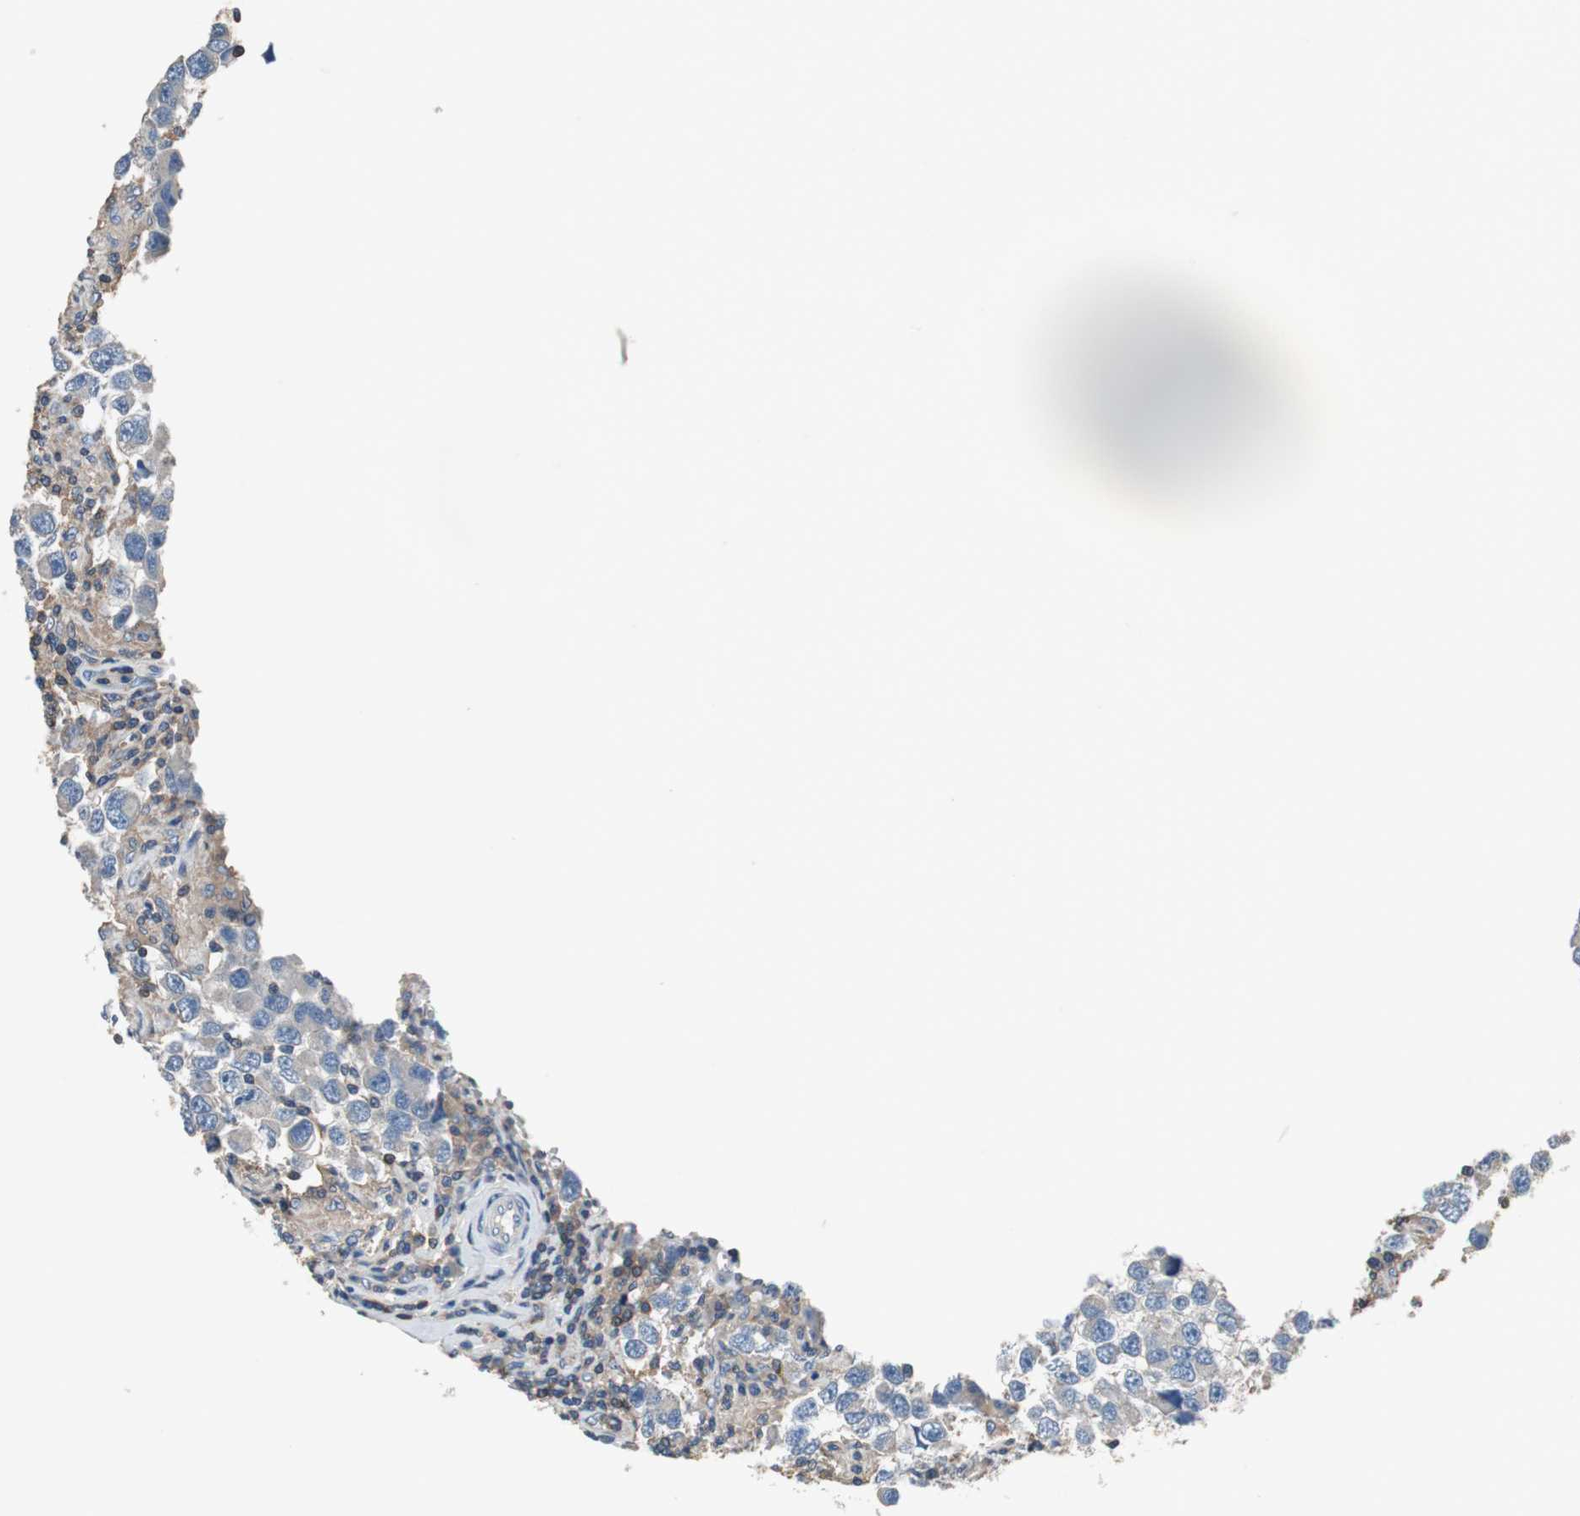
{"staining": {"intensity": "weak", "quantity": "<25%", "location": "cytoplasmic/membranous"}, "tissue": "testis cancer", "cell_type": "Tumor cells", "image_type": "cancer", "snomed": [{"axis": "morphology", "description": "Carcinoma, Embryonal, NOS"}, {"axis": "topography", "description": "Testis"}], "caption": "Human testis embryonal carcinoma stained for a protein using immunohistochemistry (IHC) exhibits no staining in tumor cells.", "gene": "PRKCA", "patient": {"sex": "male", "age": 21}}